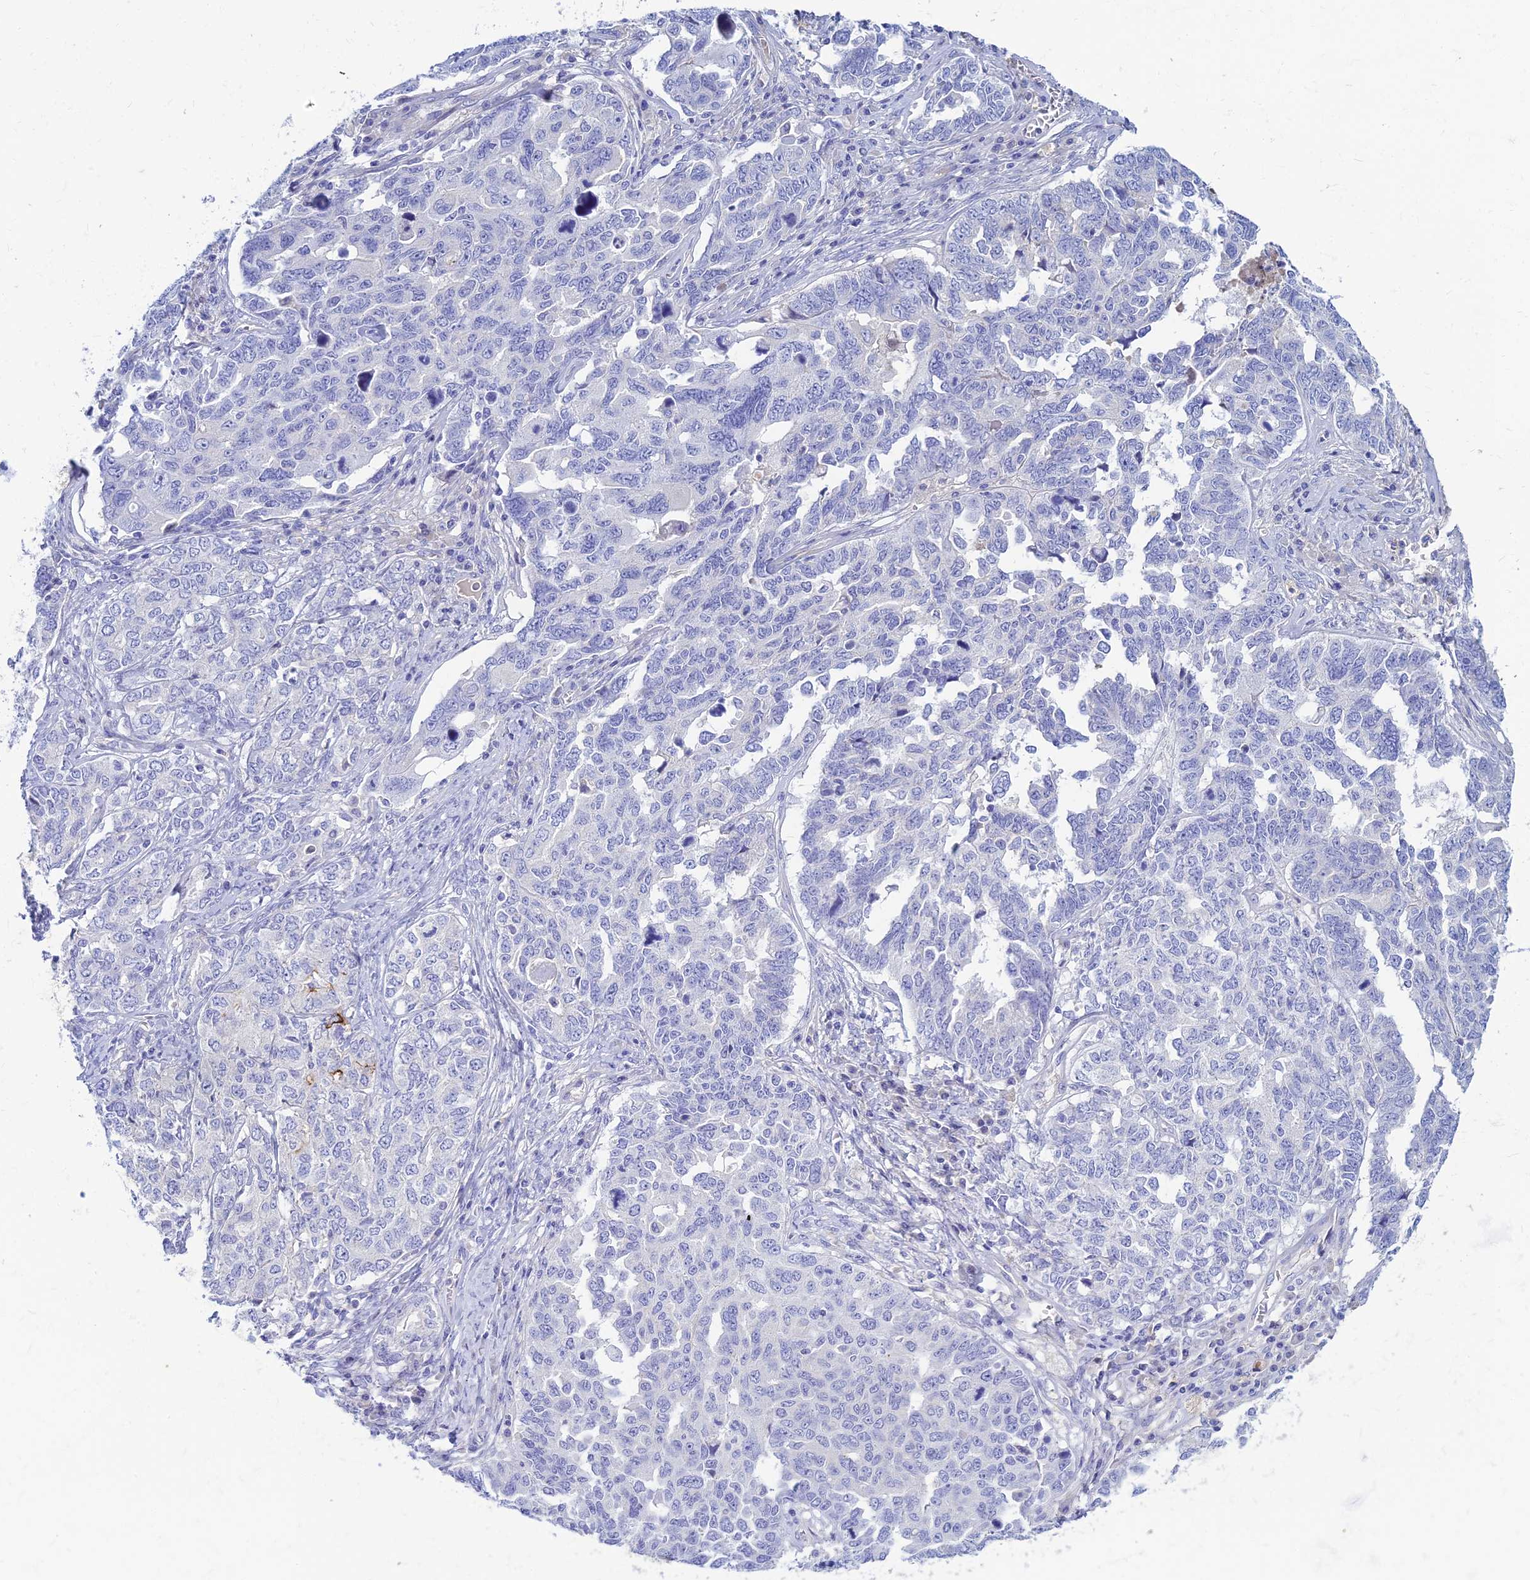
{"staining": {"intensity": "negative", "quantity": "none", "location": "none"}, "tissue": "ovarian cancer", "cell_type": "Tumor cells", "image_type": "cancer", "snomed": [{"axis": "morphology", "description": "Carcinoma, endometroid"}, {"axis": "topography", "description": "Ovary"}], "caption": "IHC of human endometroid carcinoma (ovarian) demonstrates no expression in tumor cells.", "gene": "ZNF552", "patient": {"sex": "female", "age": 62}}